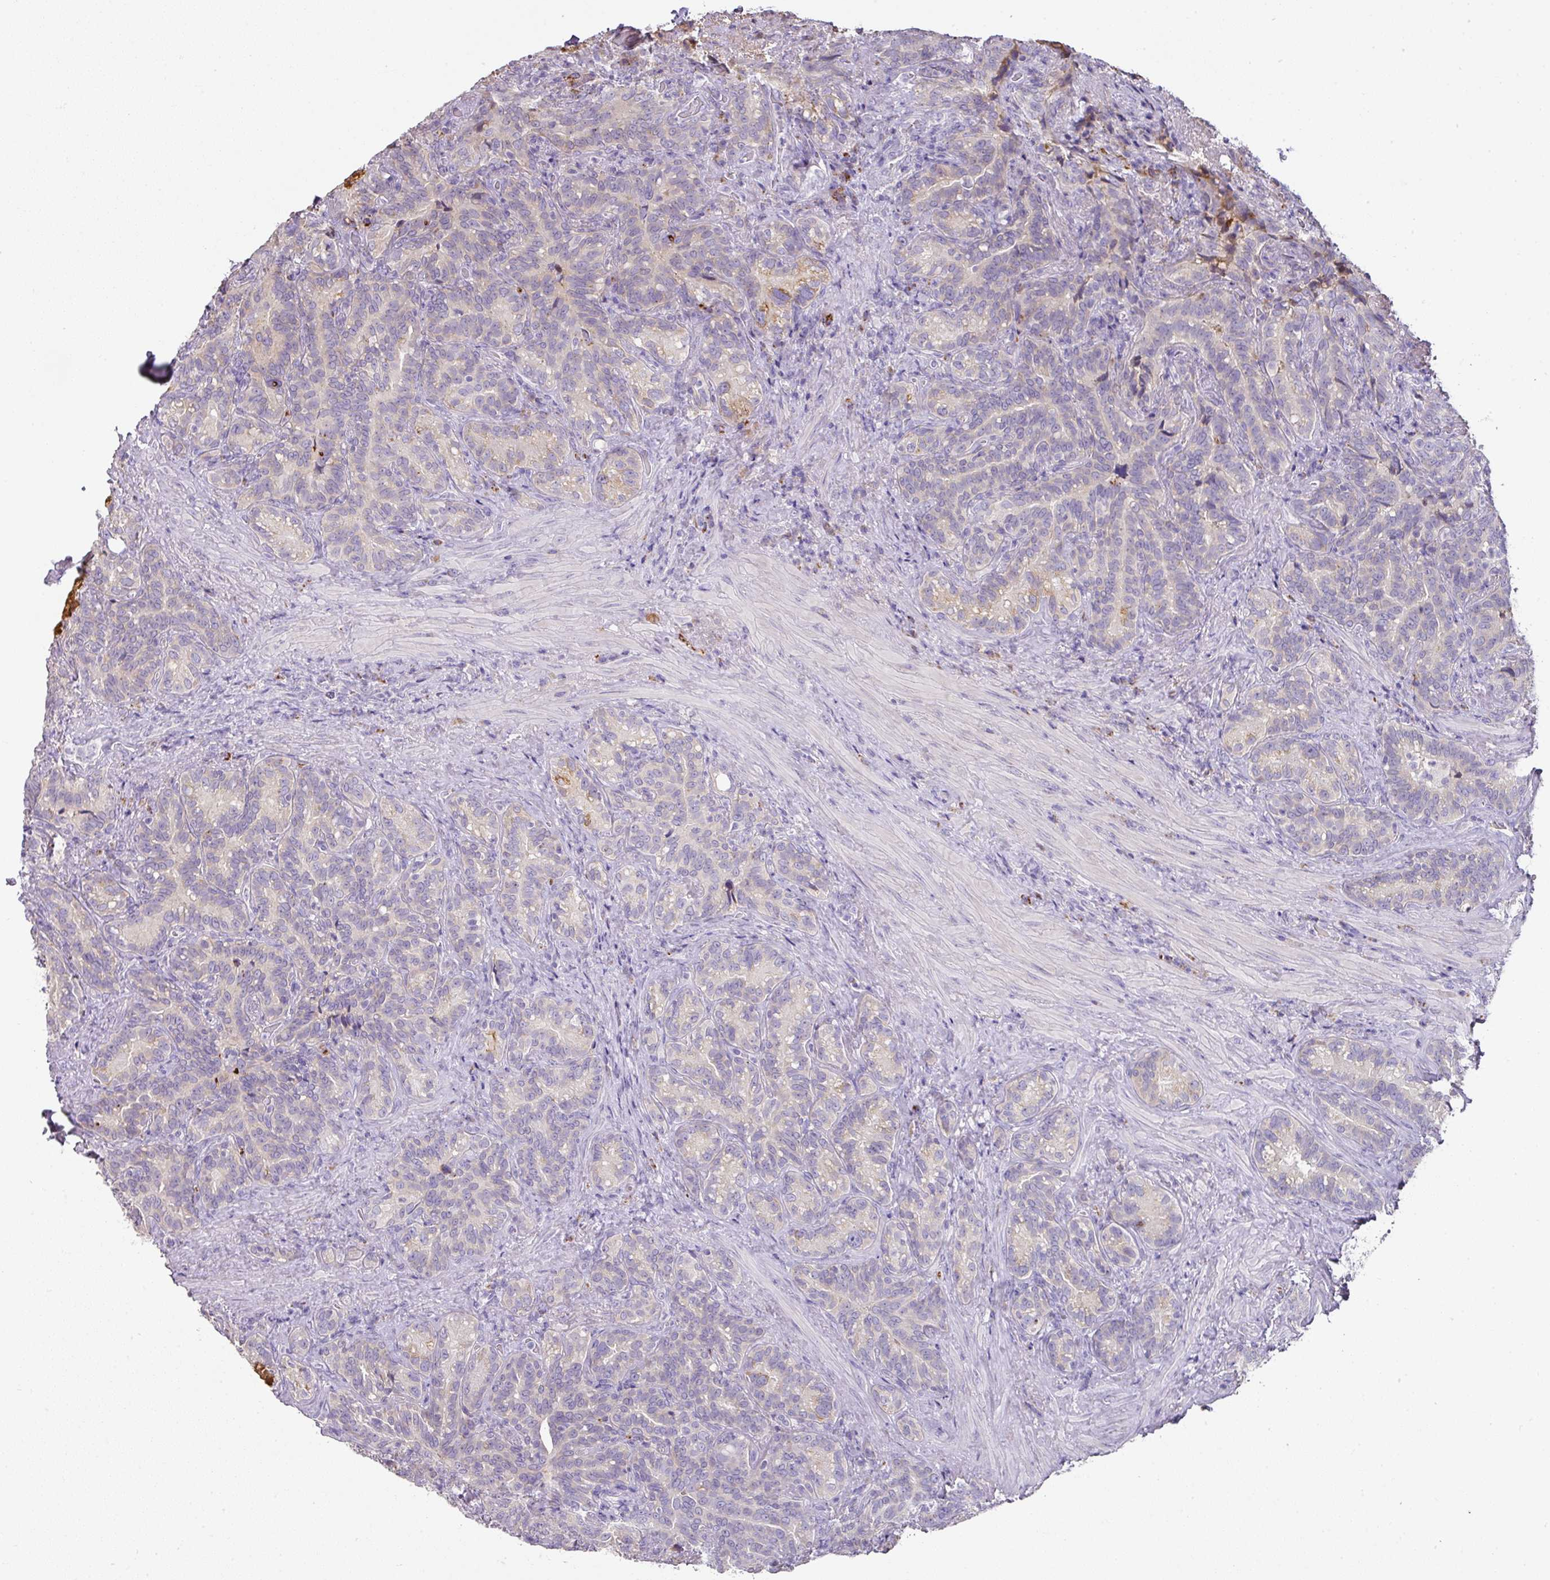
{"staining": {"intensity": "weak", "quantity": "<25%", "location": "cytoplasmic/membranous"}, "tissue": "seminal vesicle", "cell_type": "Glandular cells", "image_type": "normal", "snomed": [{"axis": "morphology", "description": "Normal tissue, NOS"}, {"axis": "topography", "description": "Seminal veicle"}], "caption": "An image of seminal vesicle stained for a protein demonstrates no brown staining in glandular cells.", "gene": "CCZ1B", "patient": {"sex": "male", "age": 68}}